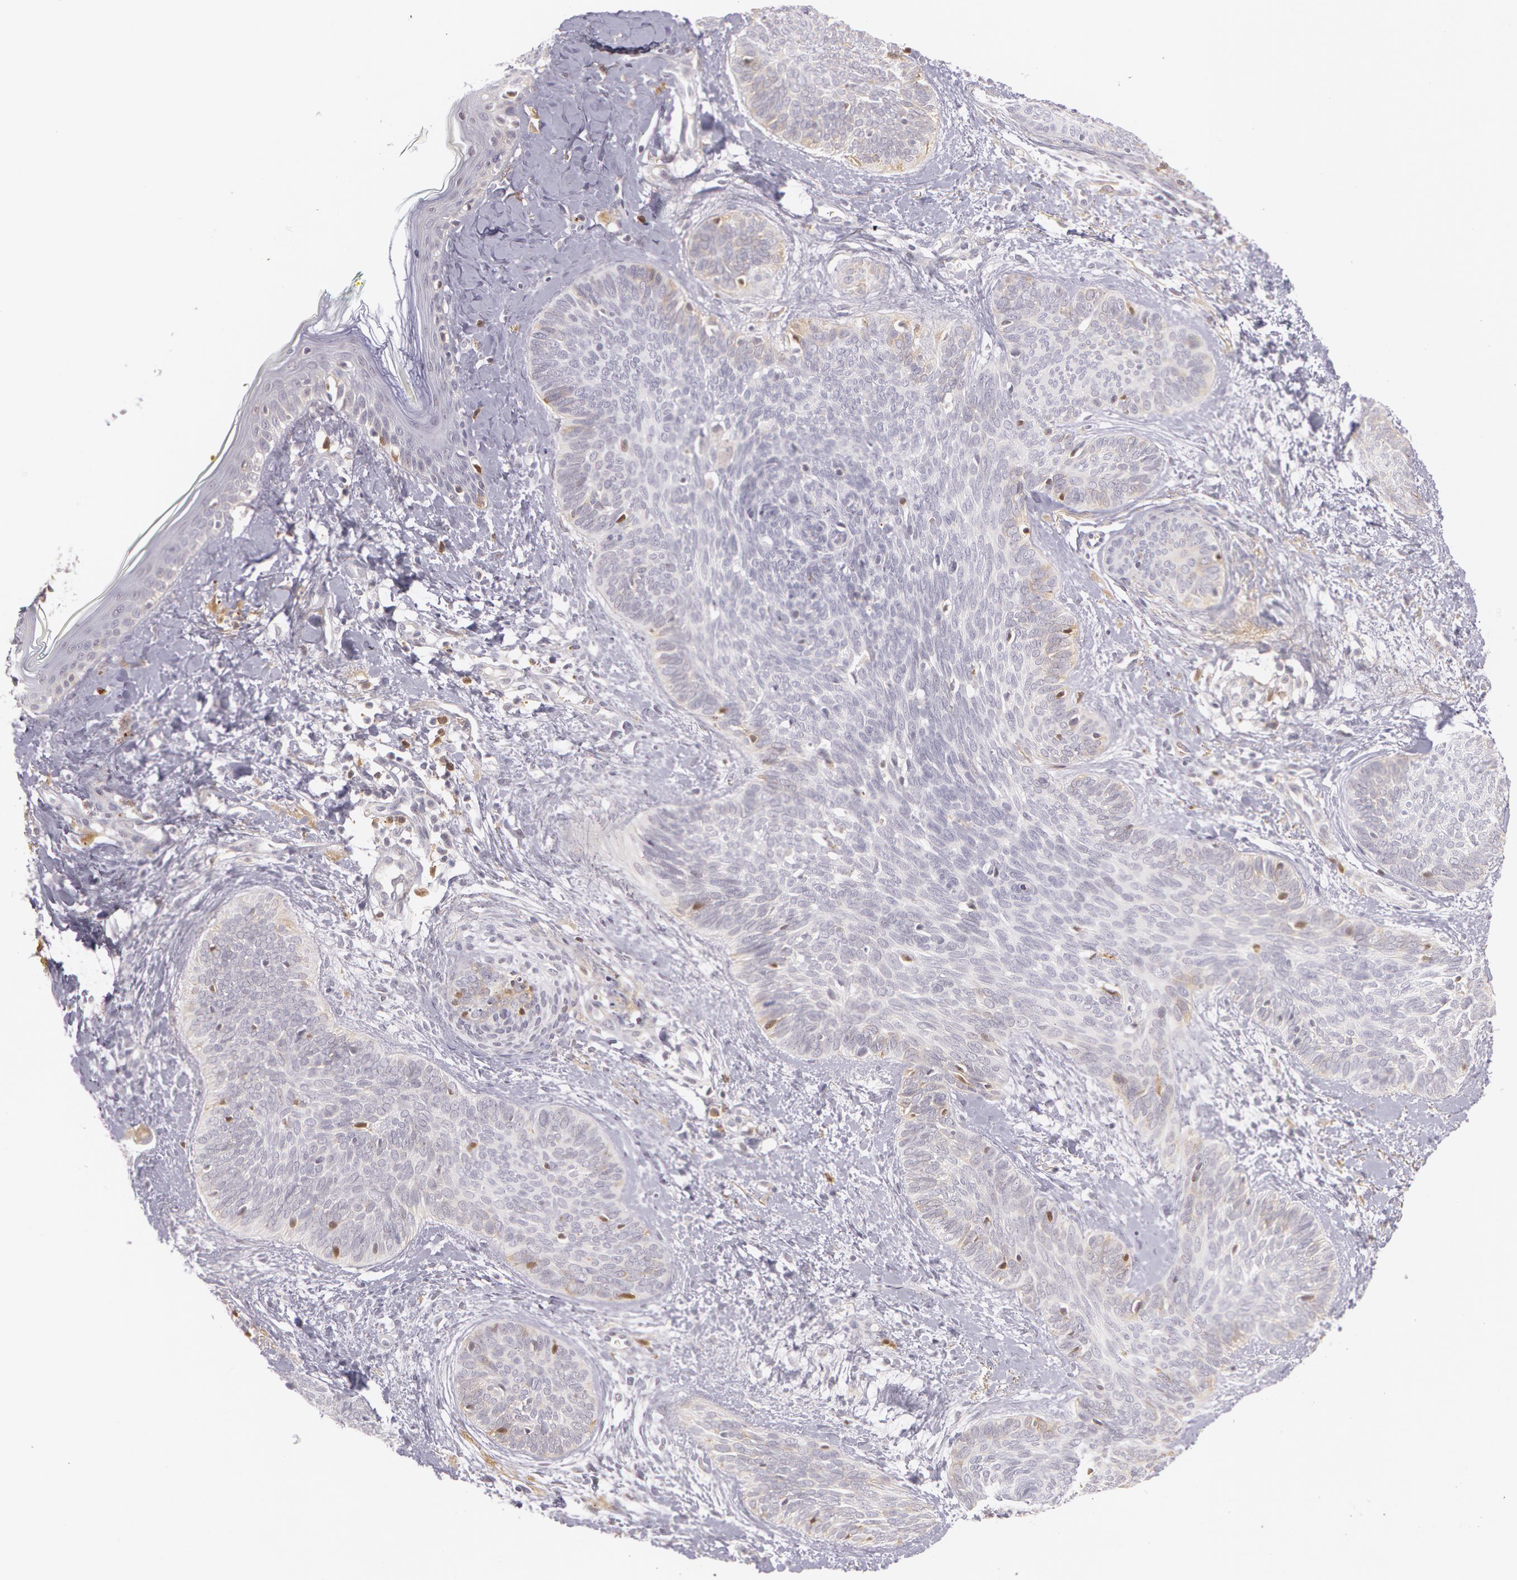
{"staining": {"intensity": "negative", "quantity": "none", "location": "none"}, "tissue": "skin cancer", "cell_type": "Tumor cells", "image_type": "cancer", "snomed": [{"axis": "morphology", "description": "Basal cell carcinoma"}, {"axis": "topography", "description": "Skin"}], "caption": "High magnification brightfield microscopy of basal cell carcinoma (skin) stained with DAB (brown) and counterstained with hematoxylin (blue): tumor cells show no significant expression.", "gene": "LBP", "patient": {"sex": "female", "age": 81}}